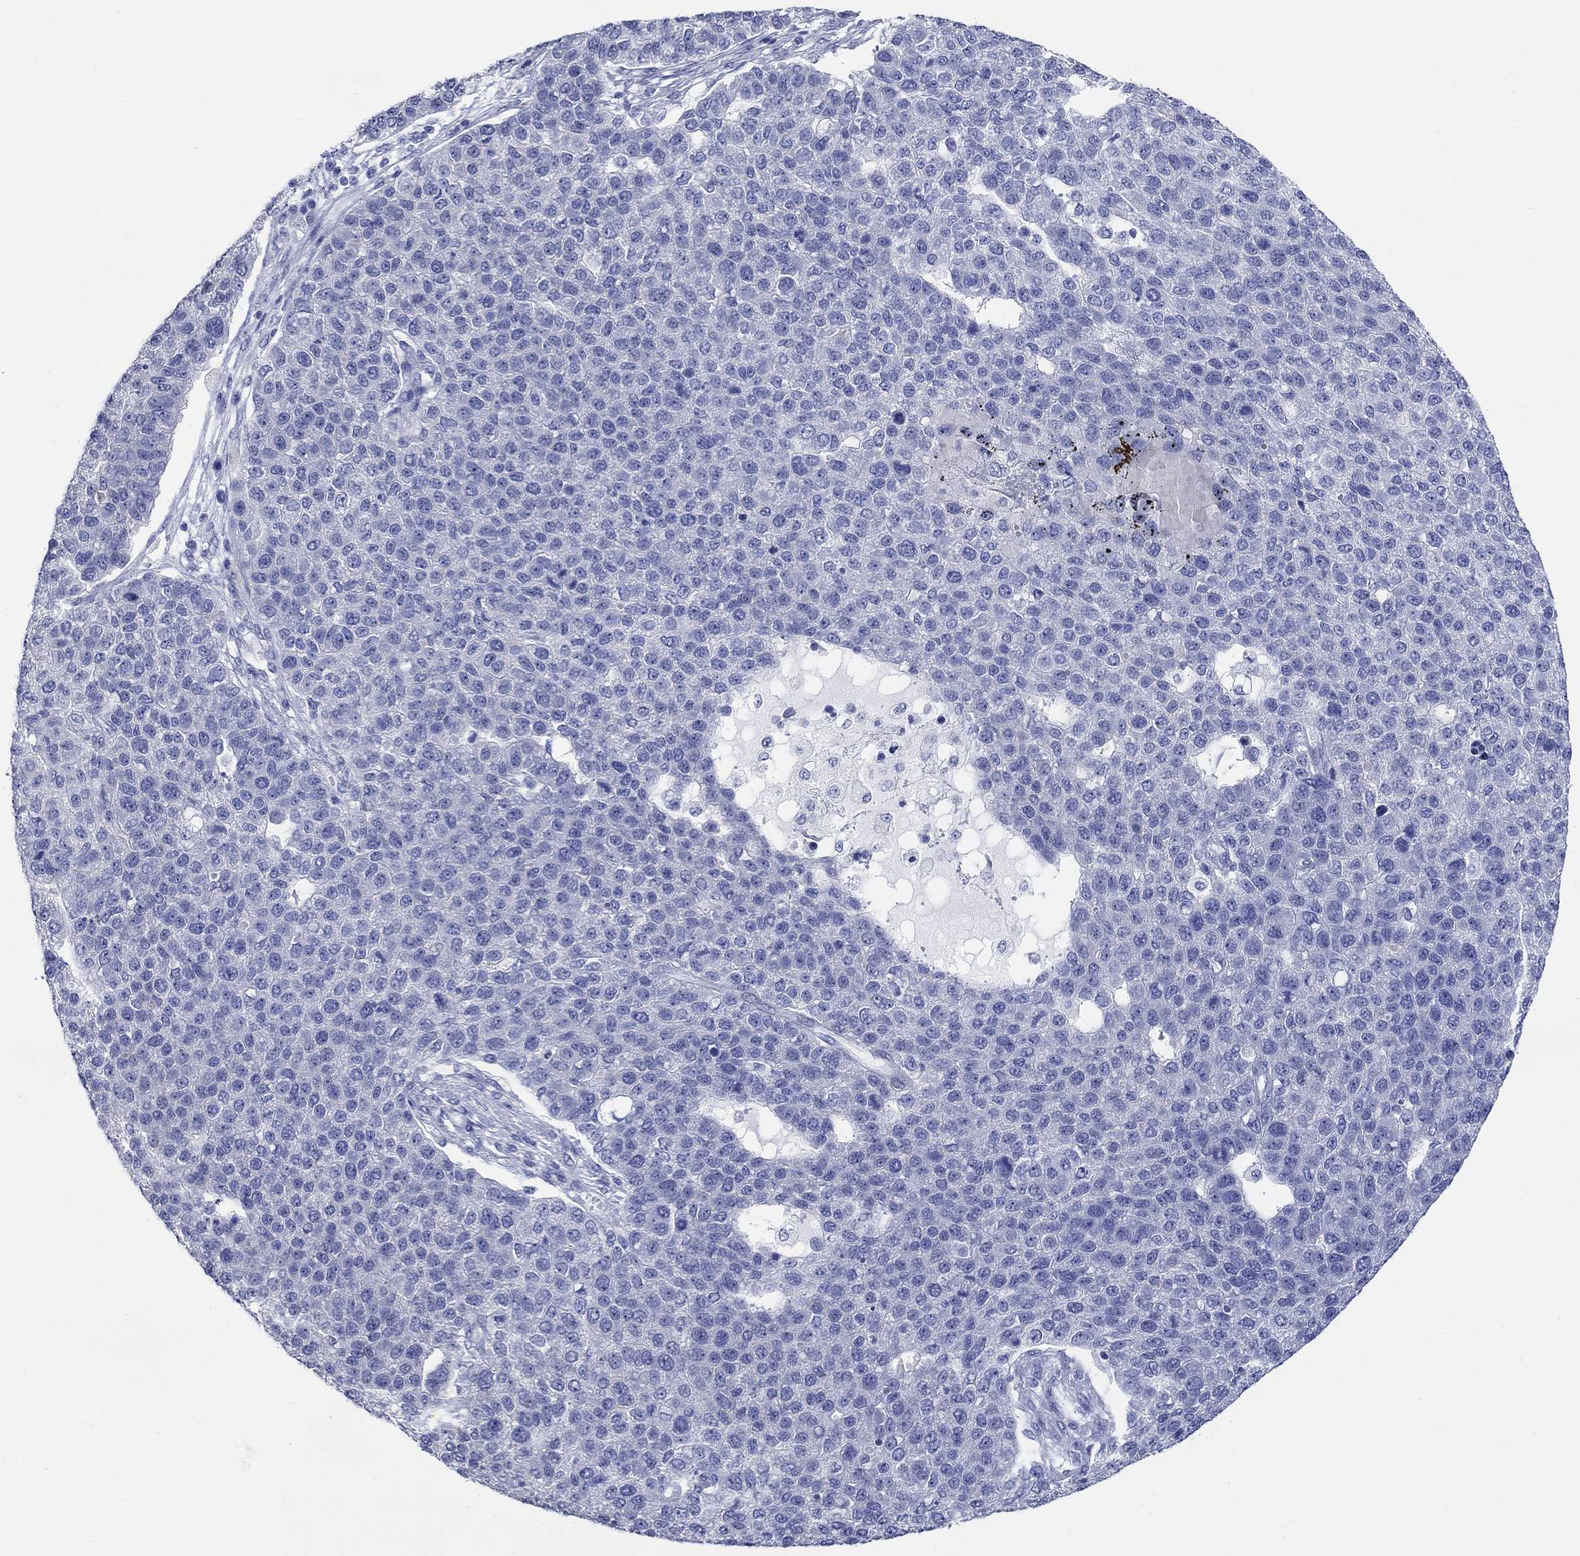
{"staining": {"intensity": "negative", "quantity": "none", "location": "none"}, "tissue": "pancreatic cancer", "cell_type": "Tumor cells", "image_type": "cancer", "snomed": [{"axis": "morphology", "description": "Adenocarcinoma, NOS"}, {"axis": "topography", "description": "Pancreas"}], "caption": "This is an IHC histopathology image of human adenocarcinoma (pancreatic). There is no positivity in tumor cells.", "gene": "CRYGS", "patient": {"sex": "female", "age": 61}}